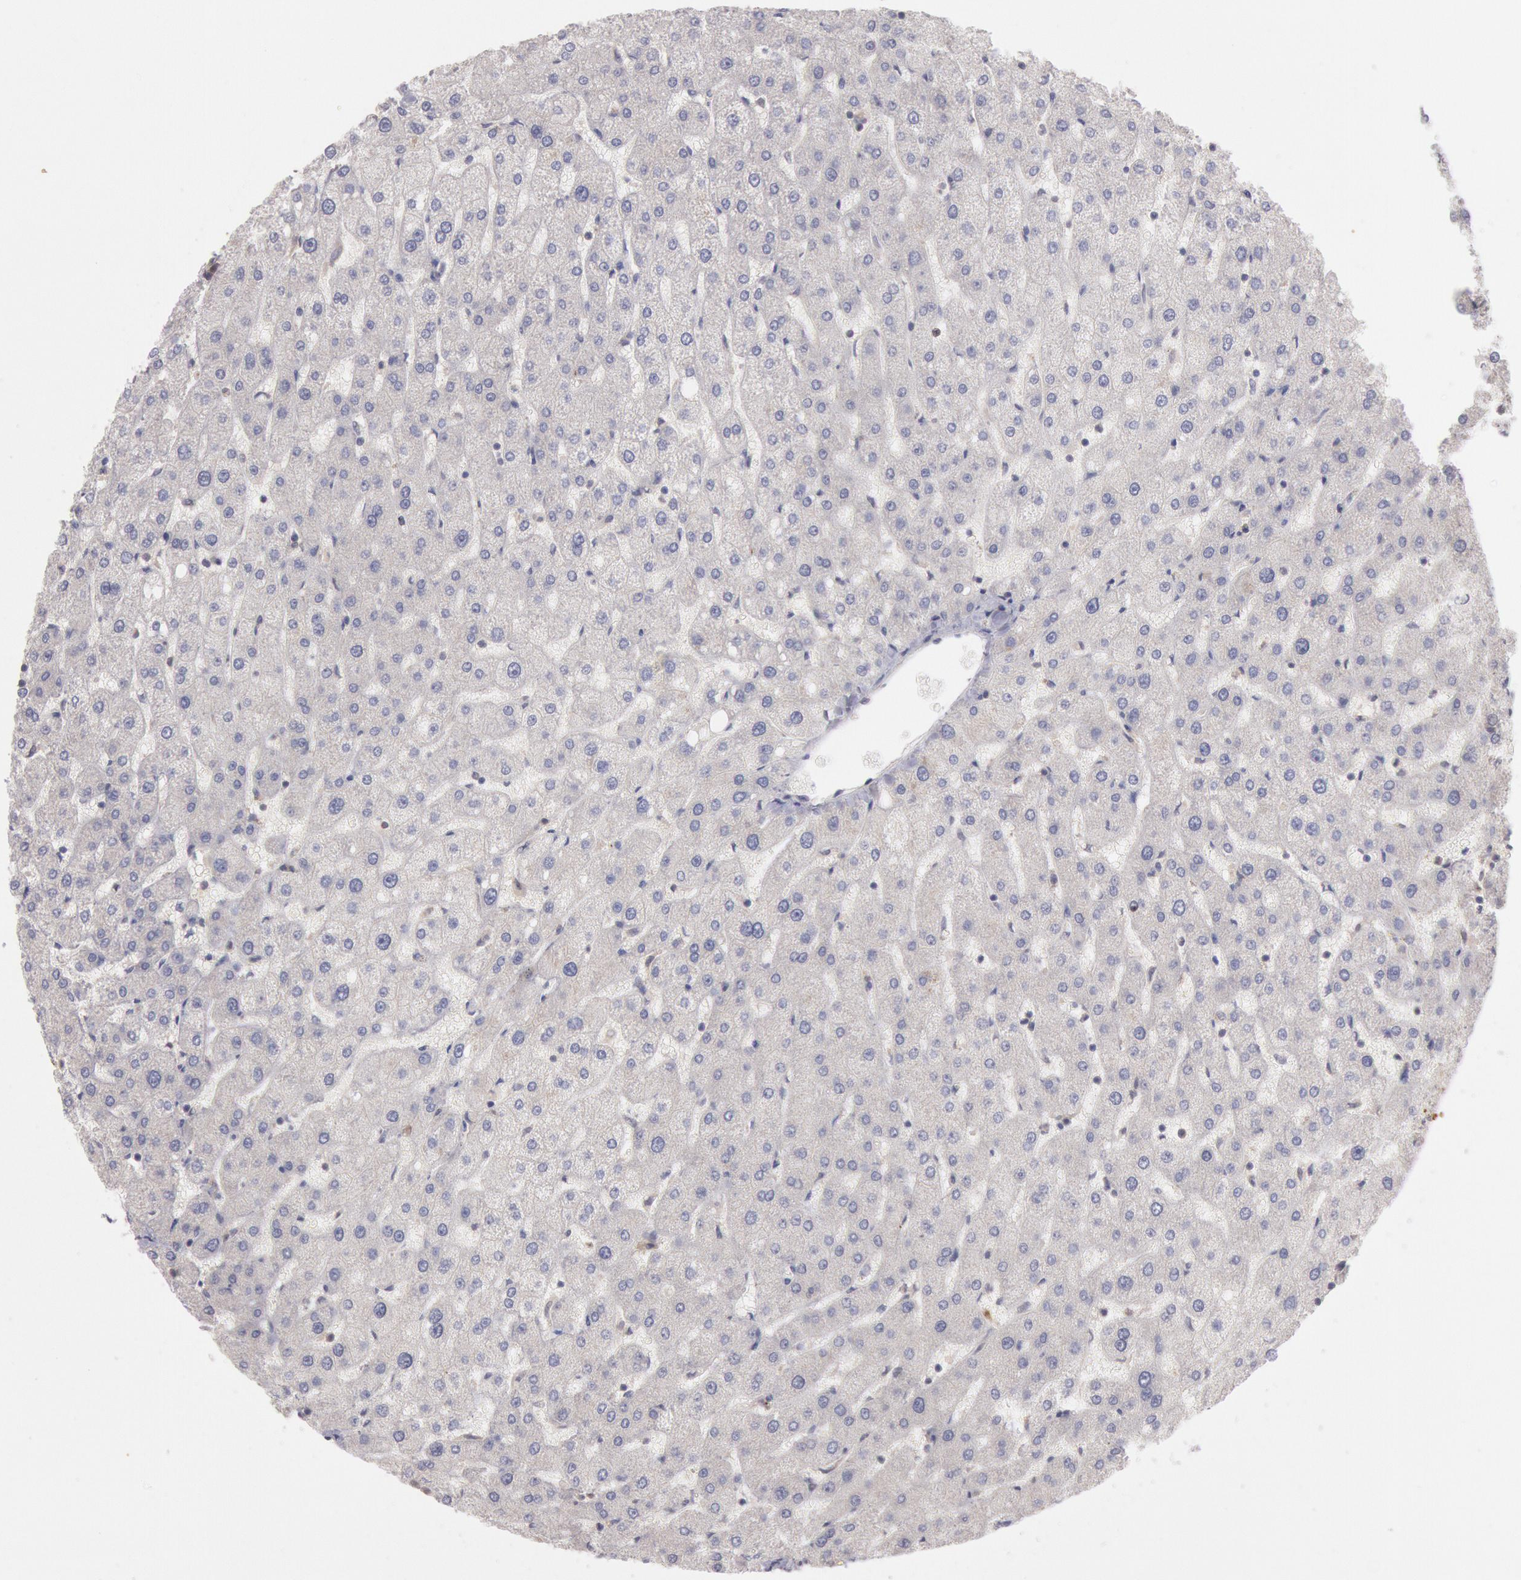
{"staining": {"intensity": "negative", "quantity": "none", "location": "none"}, "tissue": "liver", "cell_type": "Cholangiocytes", "image_type": "normal", "snomed": [{"axis": "morphology", "description": "Normal tissue, NOS"}, {"axis": "topography", "description": "Liver"}], "caption": "Immunohistochemistry of normal liver demonstrates no staining in cholangiocytes. (Stains: DAB (3,3'-diaminobenzidine) immunohistochemistry (IHC) with hematoxylin counter stain, Microscopy: brightfield microscopy at high magnification).", "gene": "PLA2G6", "patient": {"sex": "male", "age": 67}}